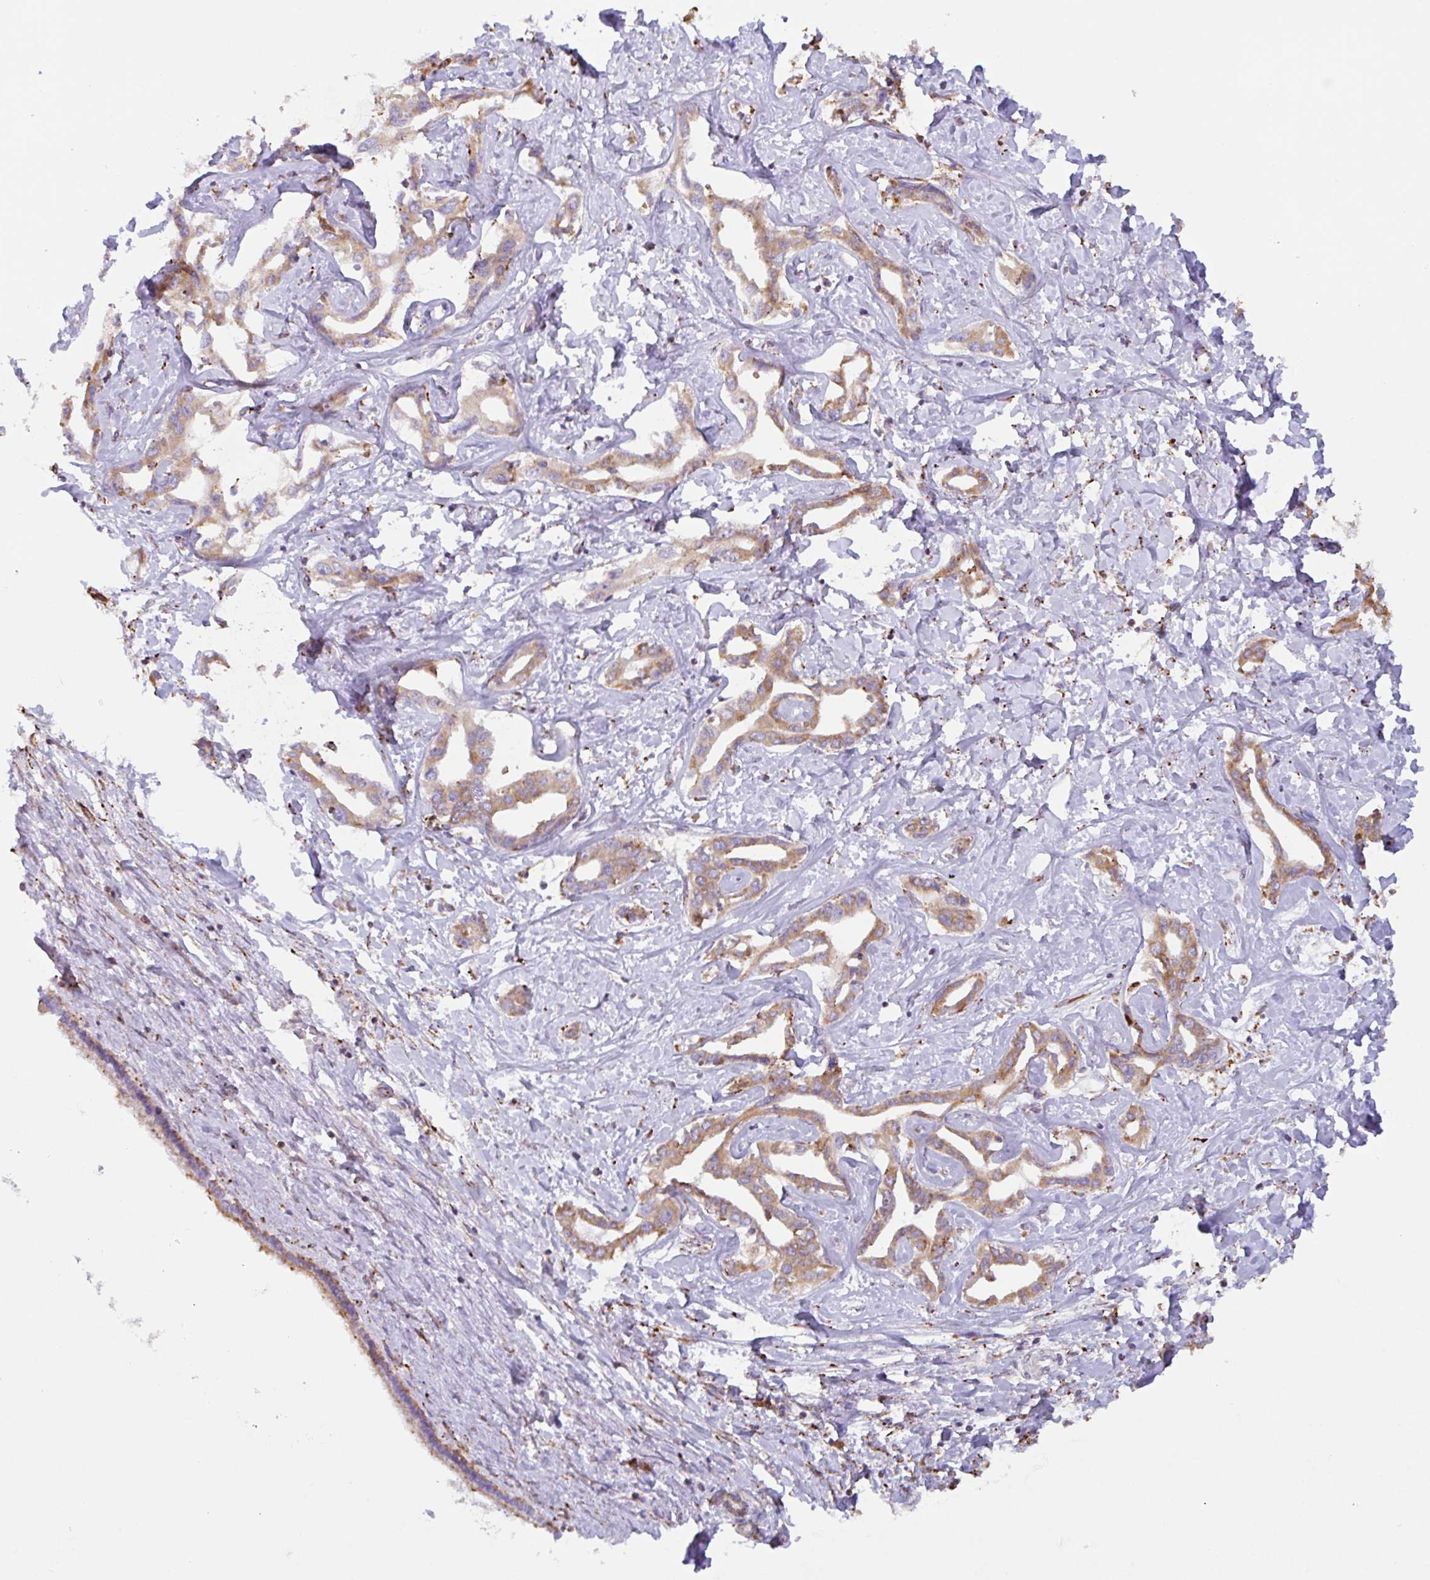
{"staining": {"intensity": "weak", "quantity": ">75%", "location": "cytoplasmic/membranous"}, "tissue": "liver cancer", "cell_type": "Tumor cells", "image_type": "cancer", "snomed": [{"axis": "morphology", "description": "Cholangiocarcinoma"}, {"axis": "topography", "description": "Liver"}], "caption": "Cholangiocarcinoma (liver) stained with a brown dye reveals weak cytoplasmic/membranous positive positivity in about >75% of tumor cells.", "gene": "DOK4", "patient": {"sex": "male", "age": 59}}